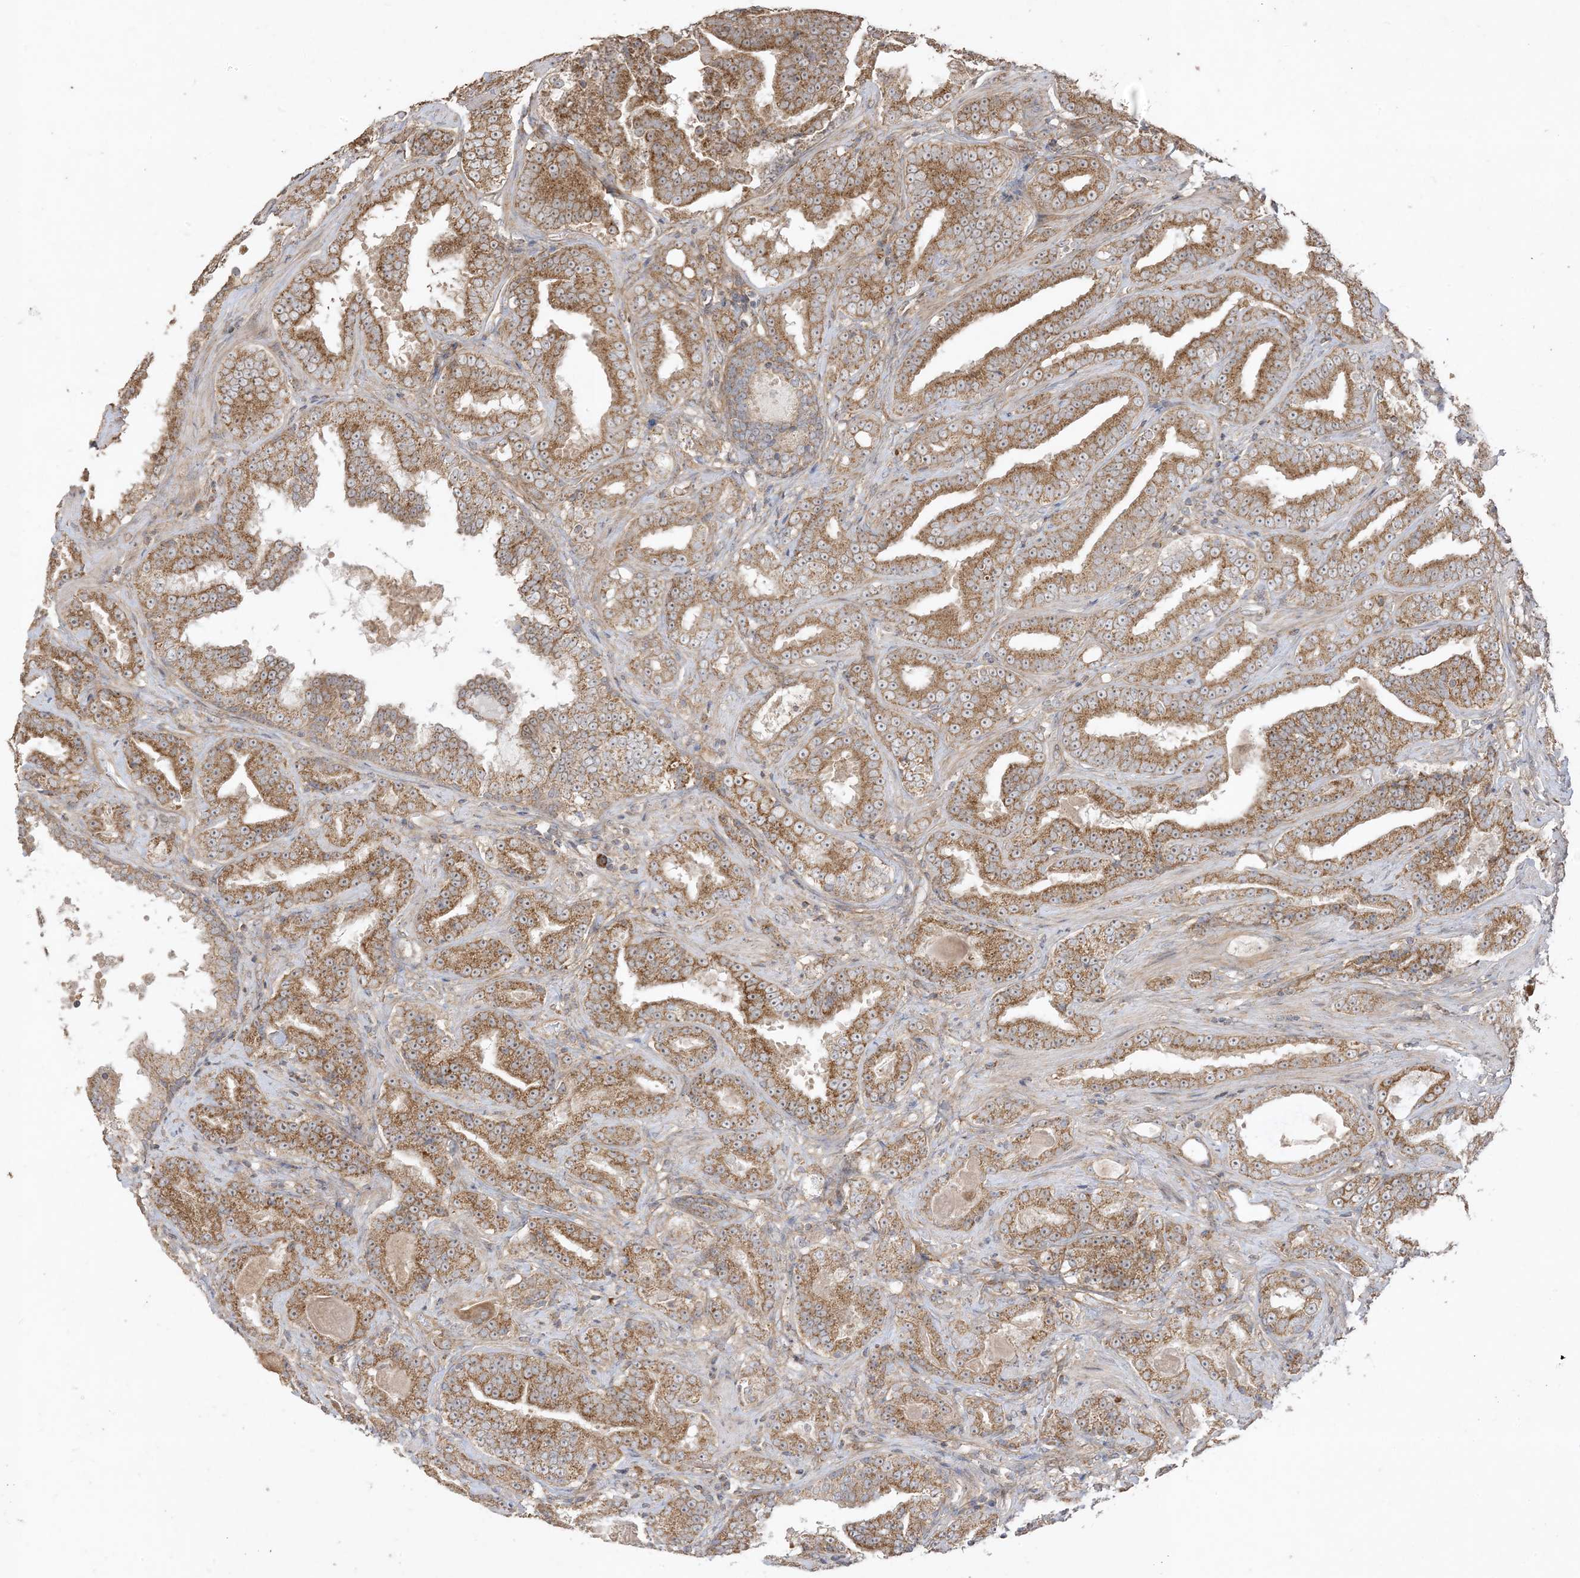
{"staining": {"intensity": "strong", "quantity": ">75%", "location": "cytoplasmic/membranous"}, "tissue": "prostate cancer", "cell_type": "Tumor cells", "image_type": "cancer", "snomed": [{"axis": "morphology", "description": "Adenocarcinoma, Low grade"}, {"axis": "topography", "description": "Prostate"}], "caption": "This micrograph shows IHC staining of prostate cancer, with high strong cytoplasmic/membranous positivity in approximately >75% of tumor cells.", "gene": "SIRT3", "patient": {"sex": "male", "age": 60}}